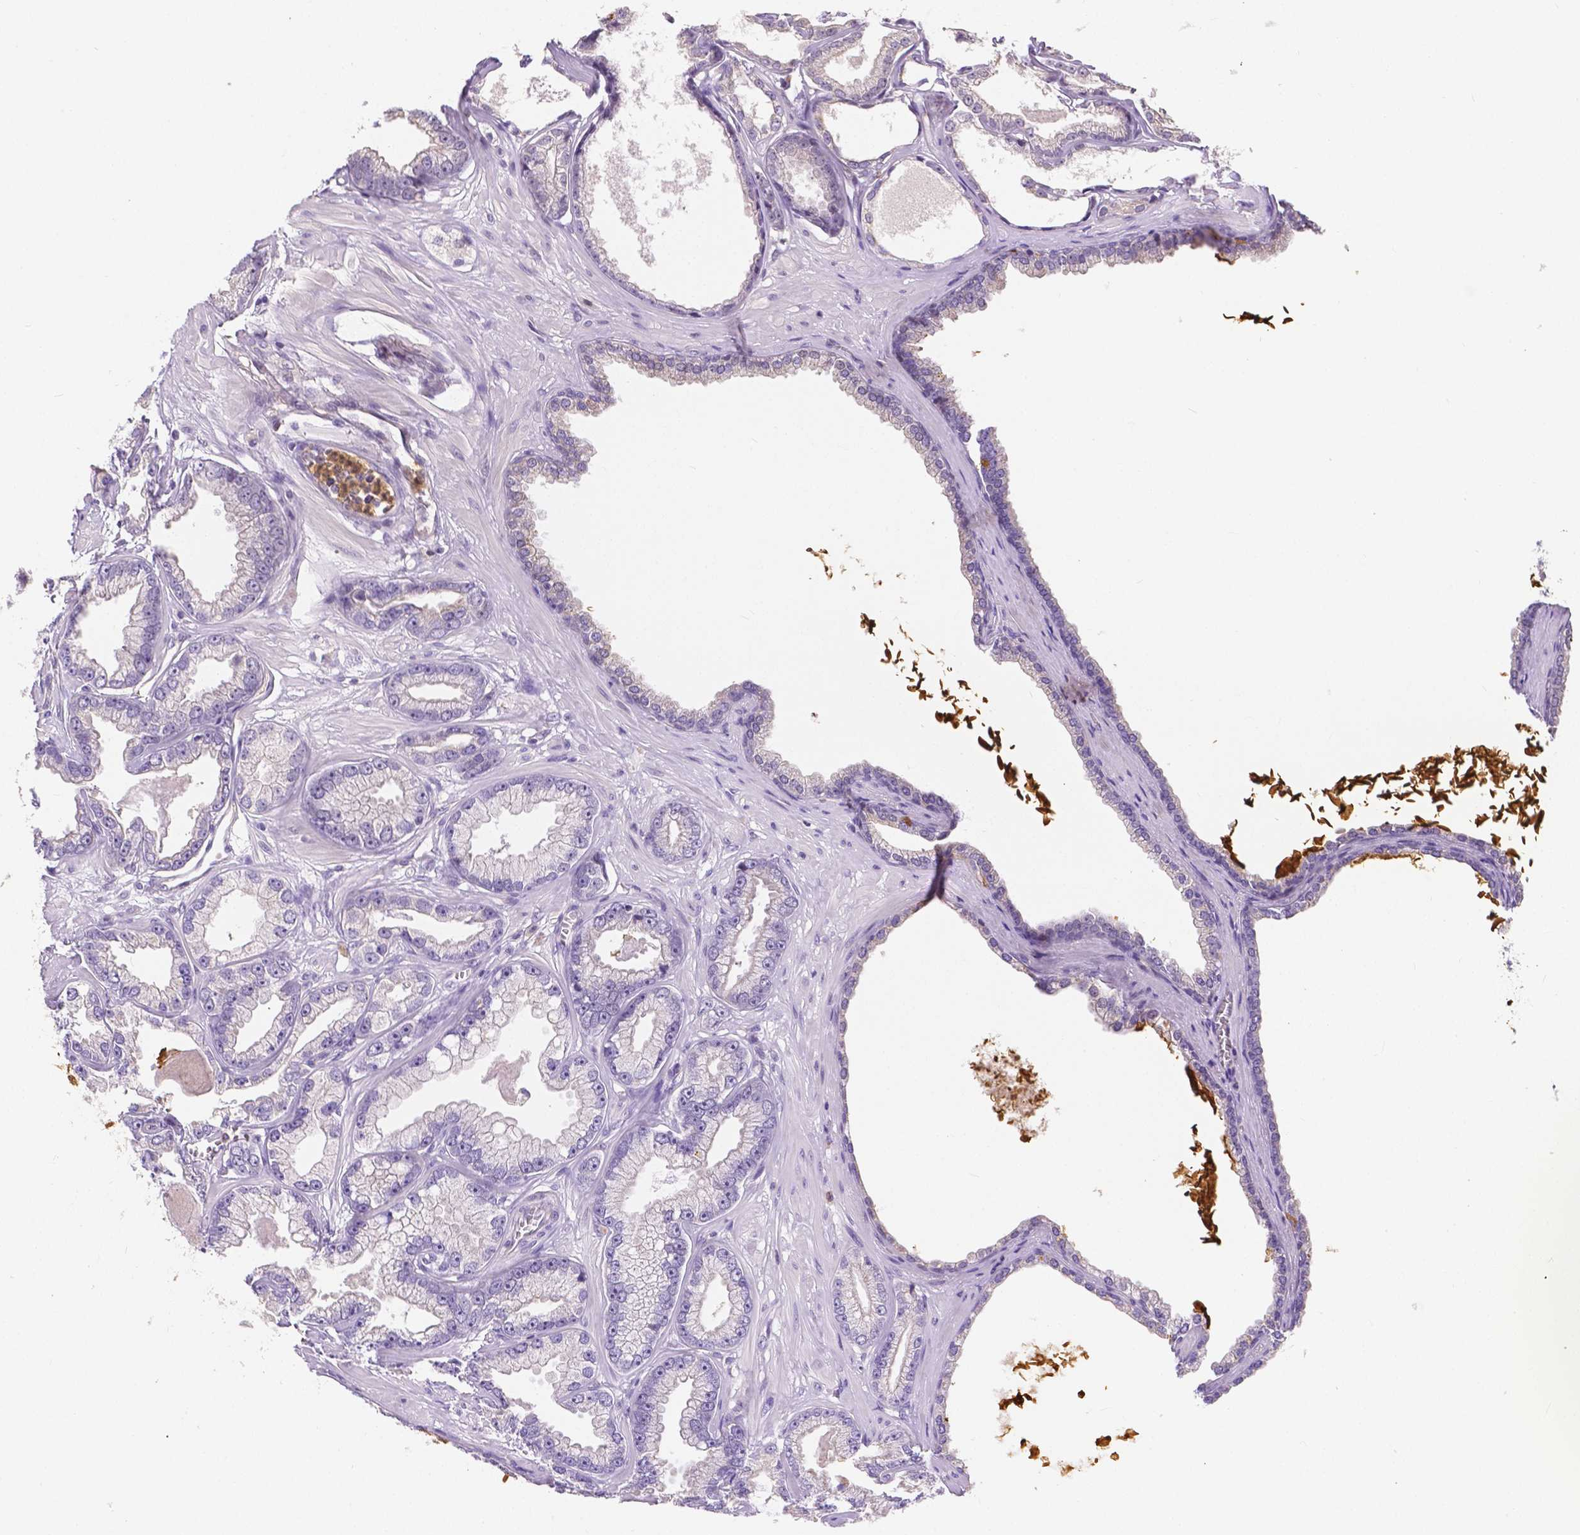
{"staining": {"intensity": "negative", "quantity": "none", "location": "none"}, "tissue": "prostate cancer", "cell_type": "Tumor cells", "image_type": "cancer", "snomed": [{"axis": "morphology", "description": "Adenocarcinoma, Low grade"}, {"axis": "topography", "description": "Prostate"}], "caption": "High power microscopy histopathology image of an immunohistochemistry image of prostate cancer (low-grade adenocarcinoma), revealing no significant expression in tumor cells. Nuclei are stained in blue.", "gene": "ZNRD2", "patient": {"sex": "male", "age": 64}}